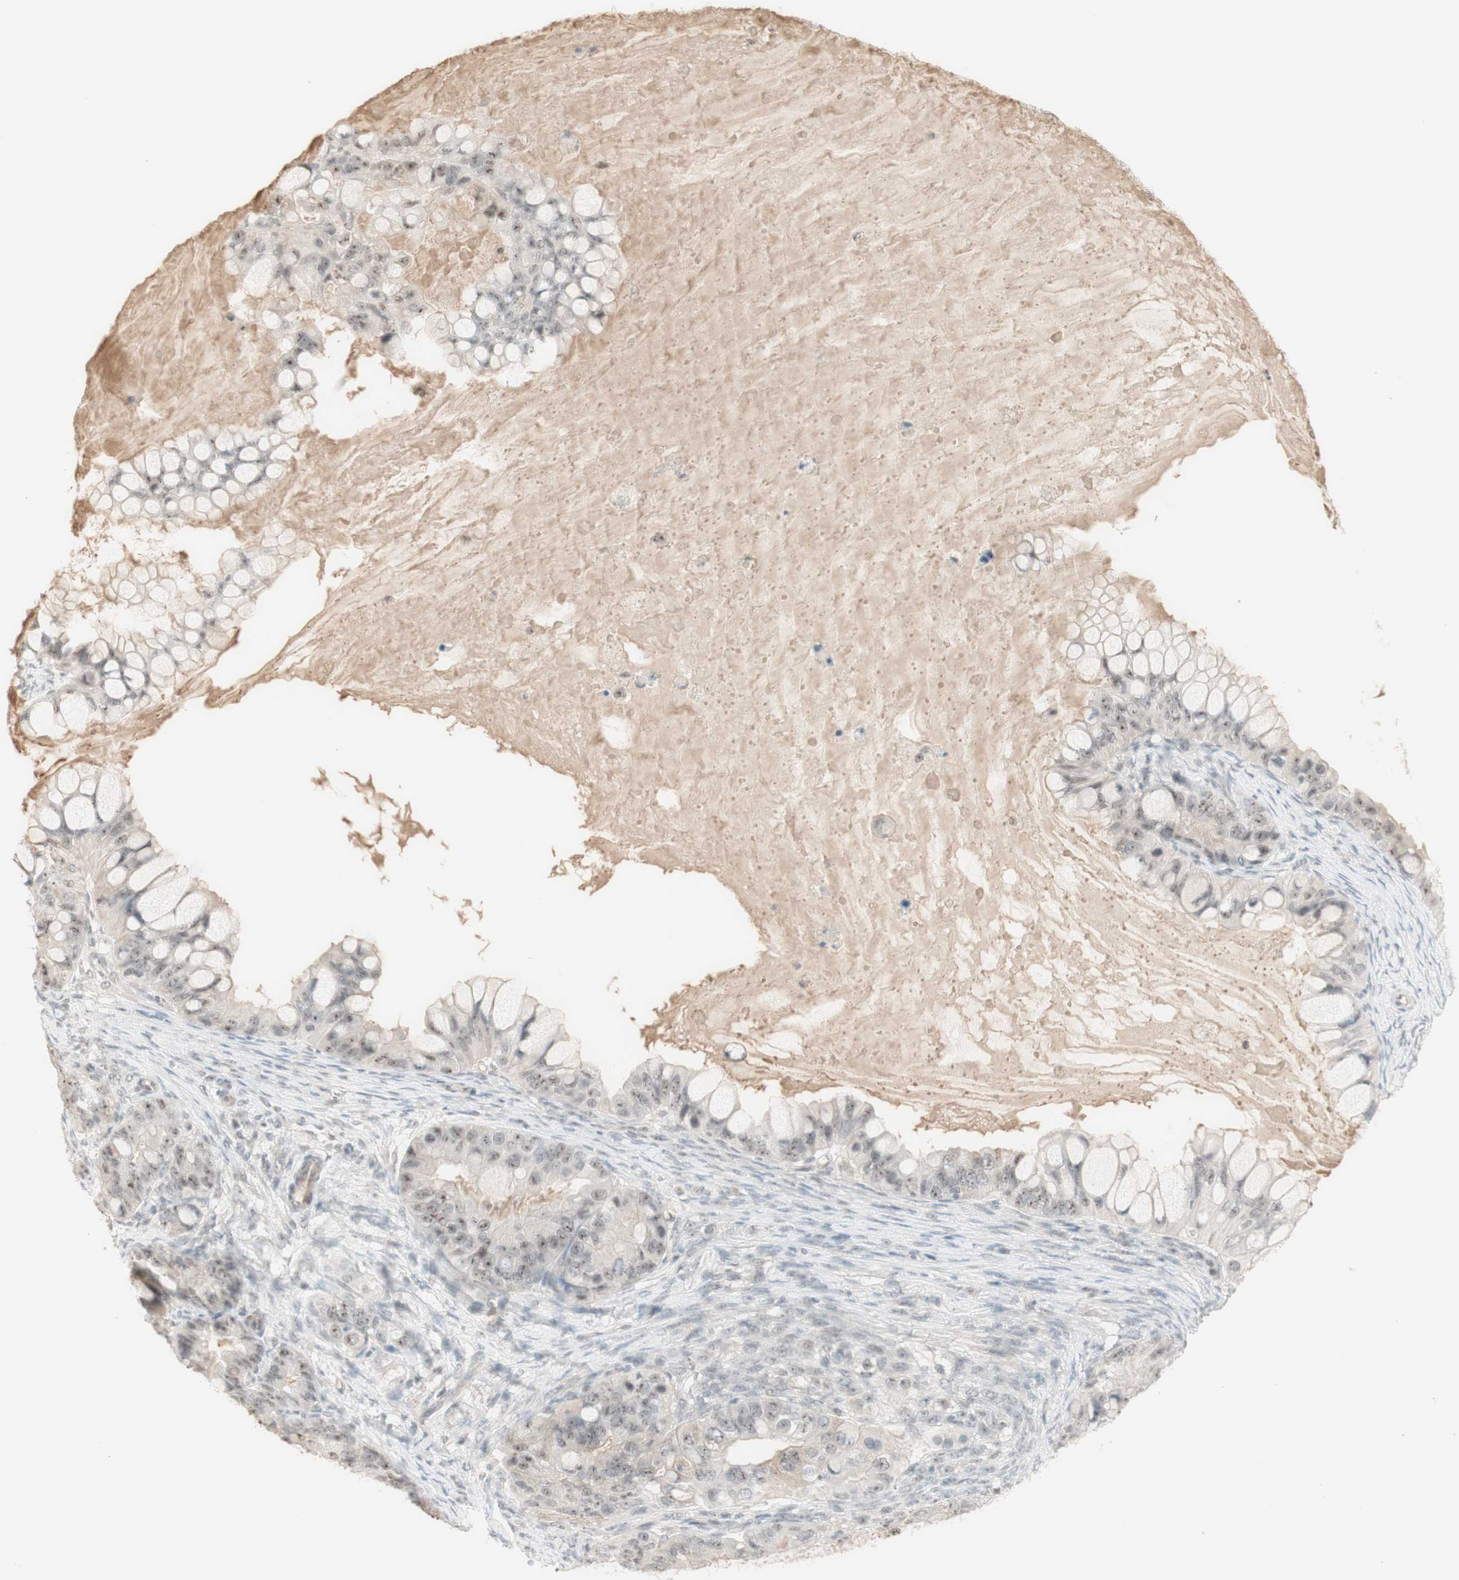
{"staining": {"intensity": "negative", "quantity": "none", "location": "none"}, "tissue": "ovarian cancer", "cell_type": "Tumor cells", "image_type": "cancer", "snomed": [{"axis": "morphology", "description": "Cystadenocarcinoma, mucinous, NOS"}, {"axis": "topography", "description": "Ovary"}], "caption": "Immunohistochemical staining of ovarian cancer (mucinous cystadenocarcinoma) displays no significant staining in tumor cells.", "gene": "PLCD4", "patient": {"sex": "female", "age": 80}}